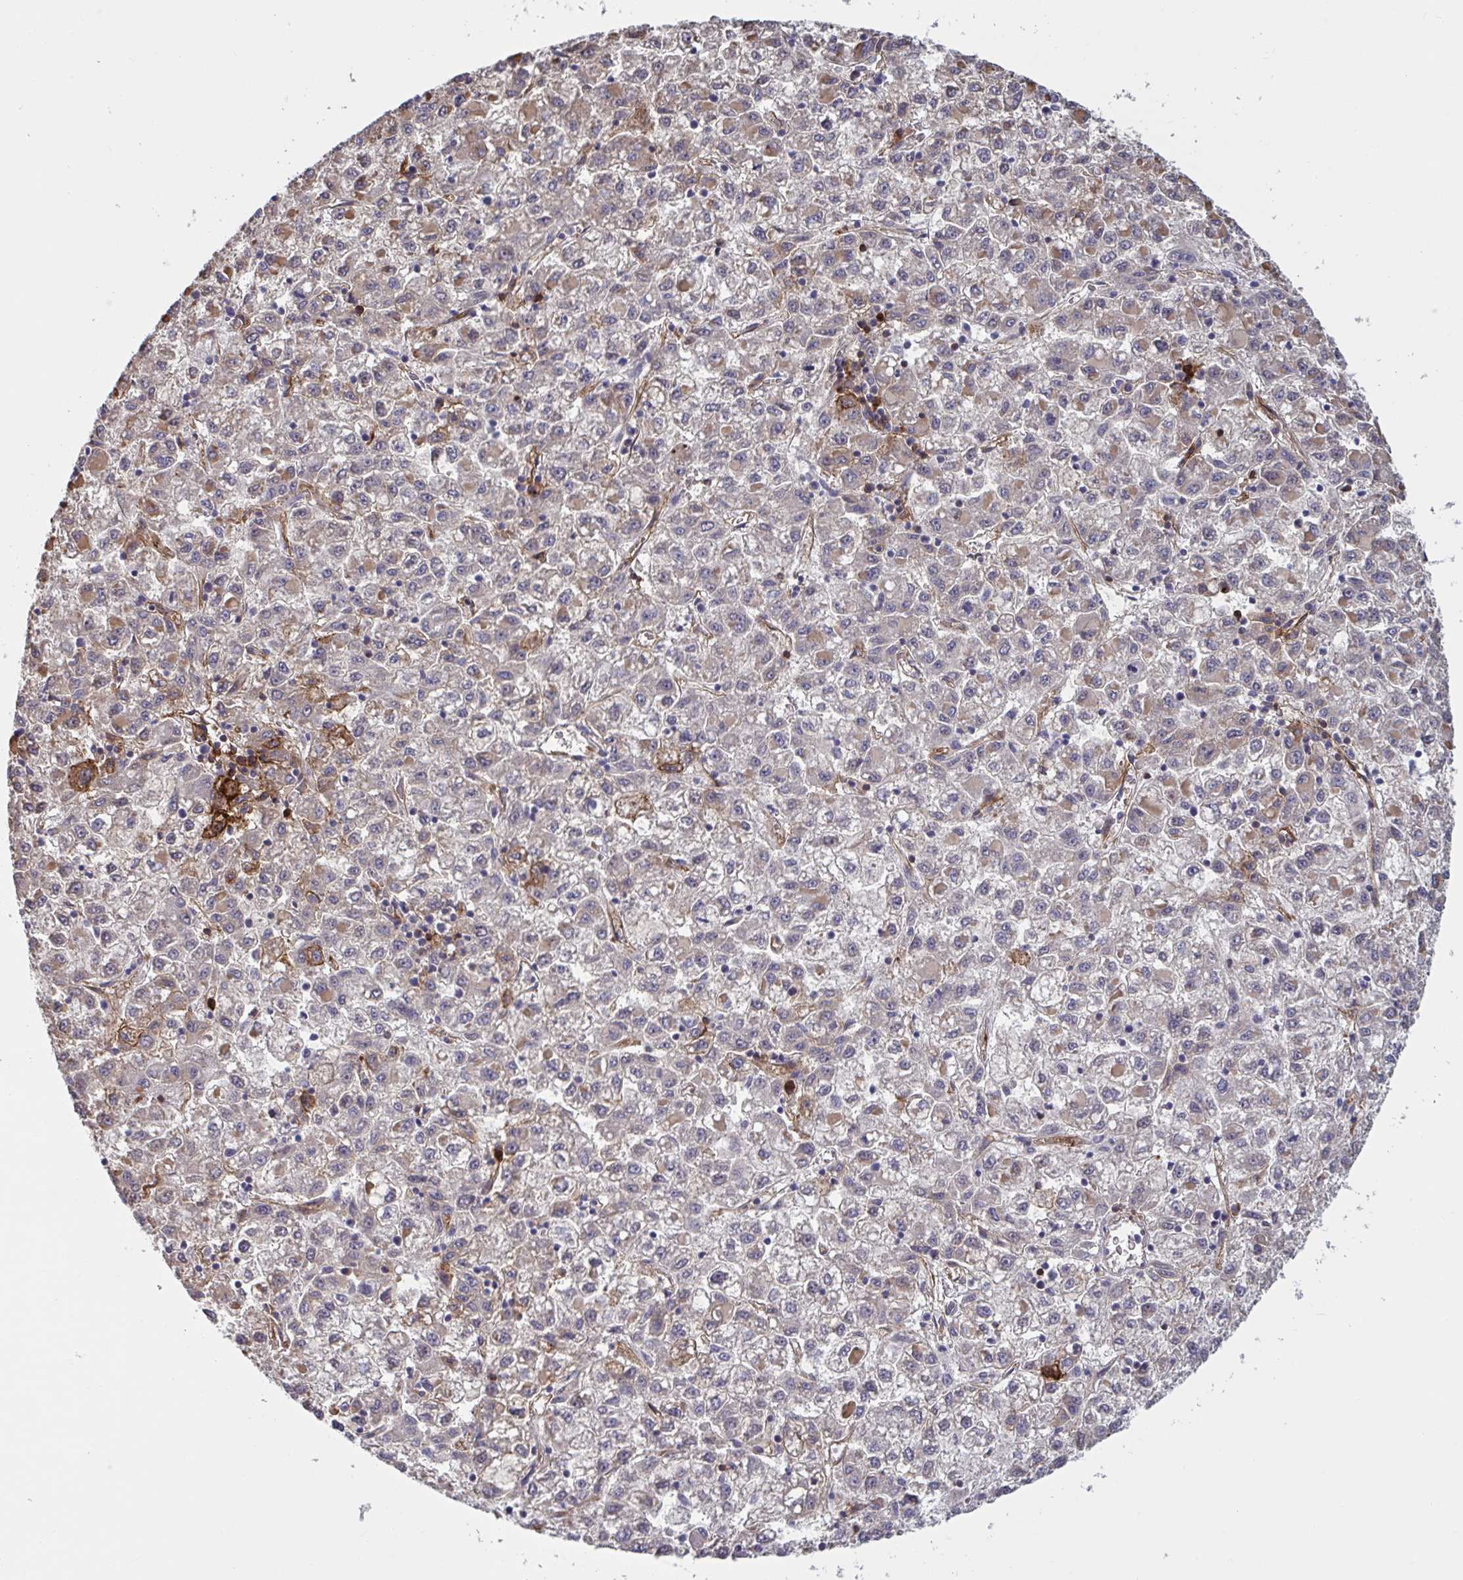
{"staining": {"intensity": "weak", "quantity": "<25%", "location": "cytoplasmic/membranous"}, "tissue": "liver cancer", "cell_type": "Tumor cells", "image_type": "cancer", "snomed": [{"axis": "morphology", "description": "Carcinoma, Hepatocellular, NOS"}, {"axis": "topography", "description": "Liver"}], "caption": "High magnification brightfield microscopy of liver cancer stained with DAB (brown) and counterstained with hematoxylin (blue): tumor cells show no significant expression.", "gene": "CD1E", "patient": {"sex": "male", "age": 40}}